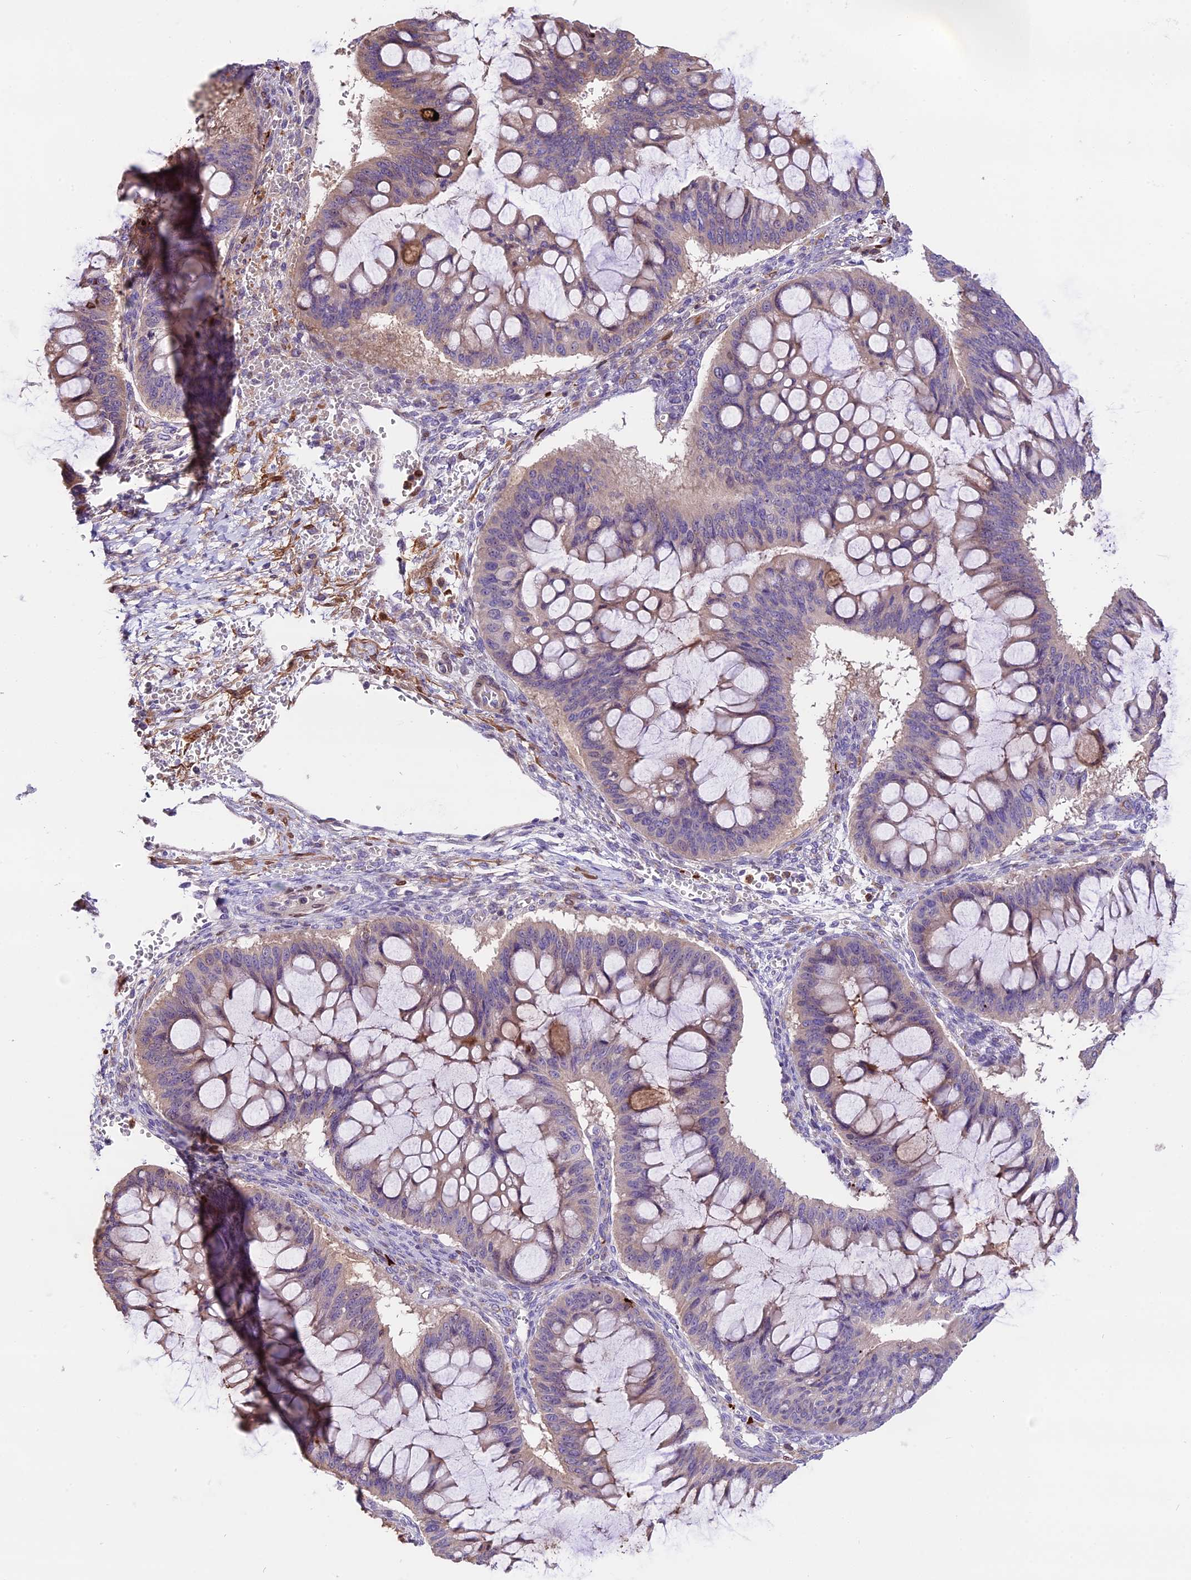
{"staining": {"intensity": "weak", "quantity": "<25%", "location": "cytoplasmic/membranous"}, "tissue": "ovarian cancer", "cell_type": "Tumor cells", "image_type": "cancer", "snomed": [{"axis": "morphology", "description": "Cystadenocarcinoma, mucinous, NOS"}, {"axis": "topography", "description": "Ovary"}], "caption": "Ovarian mucinous cystadenocarcinoma was stained to show a protein in brown. There is no significant staining in tumor cells.", "gene": "MAP3K7CL", "patient": {"sex": "female", "age": 73}}